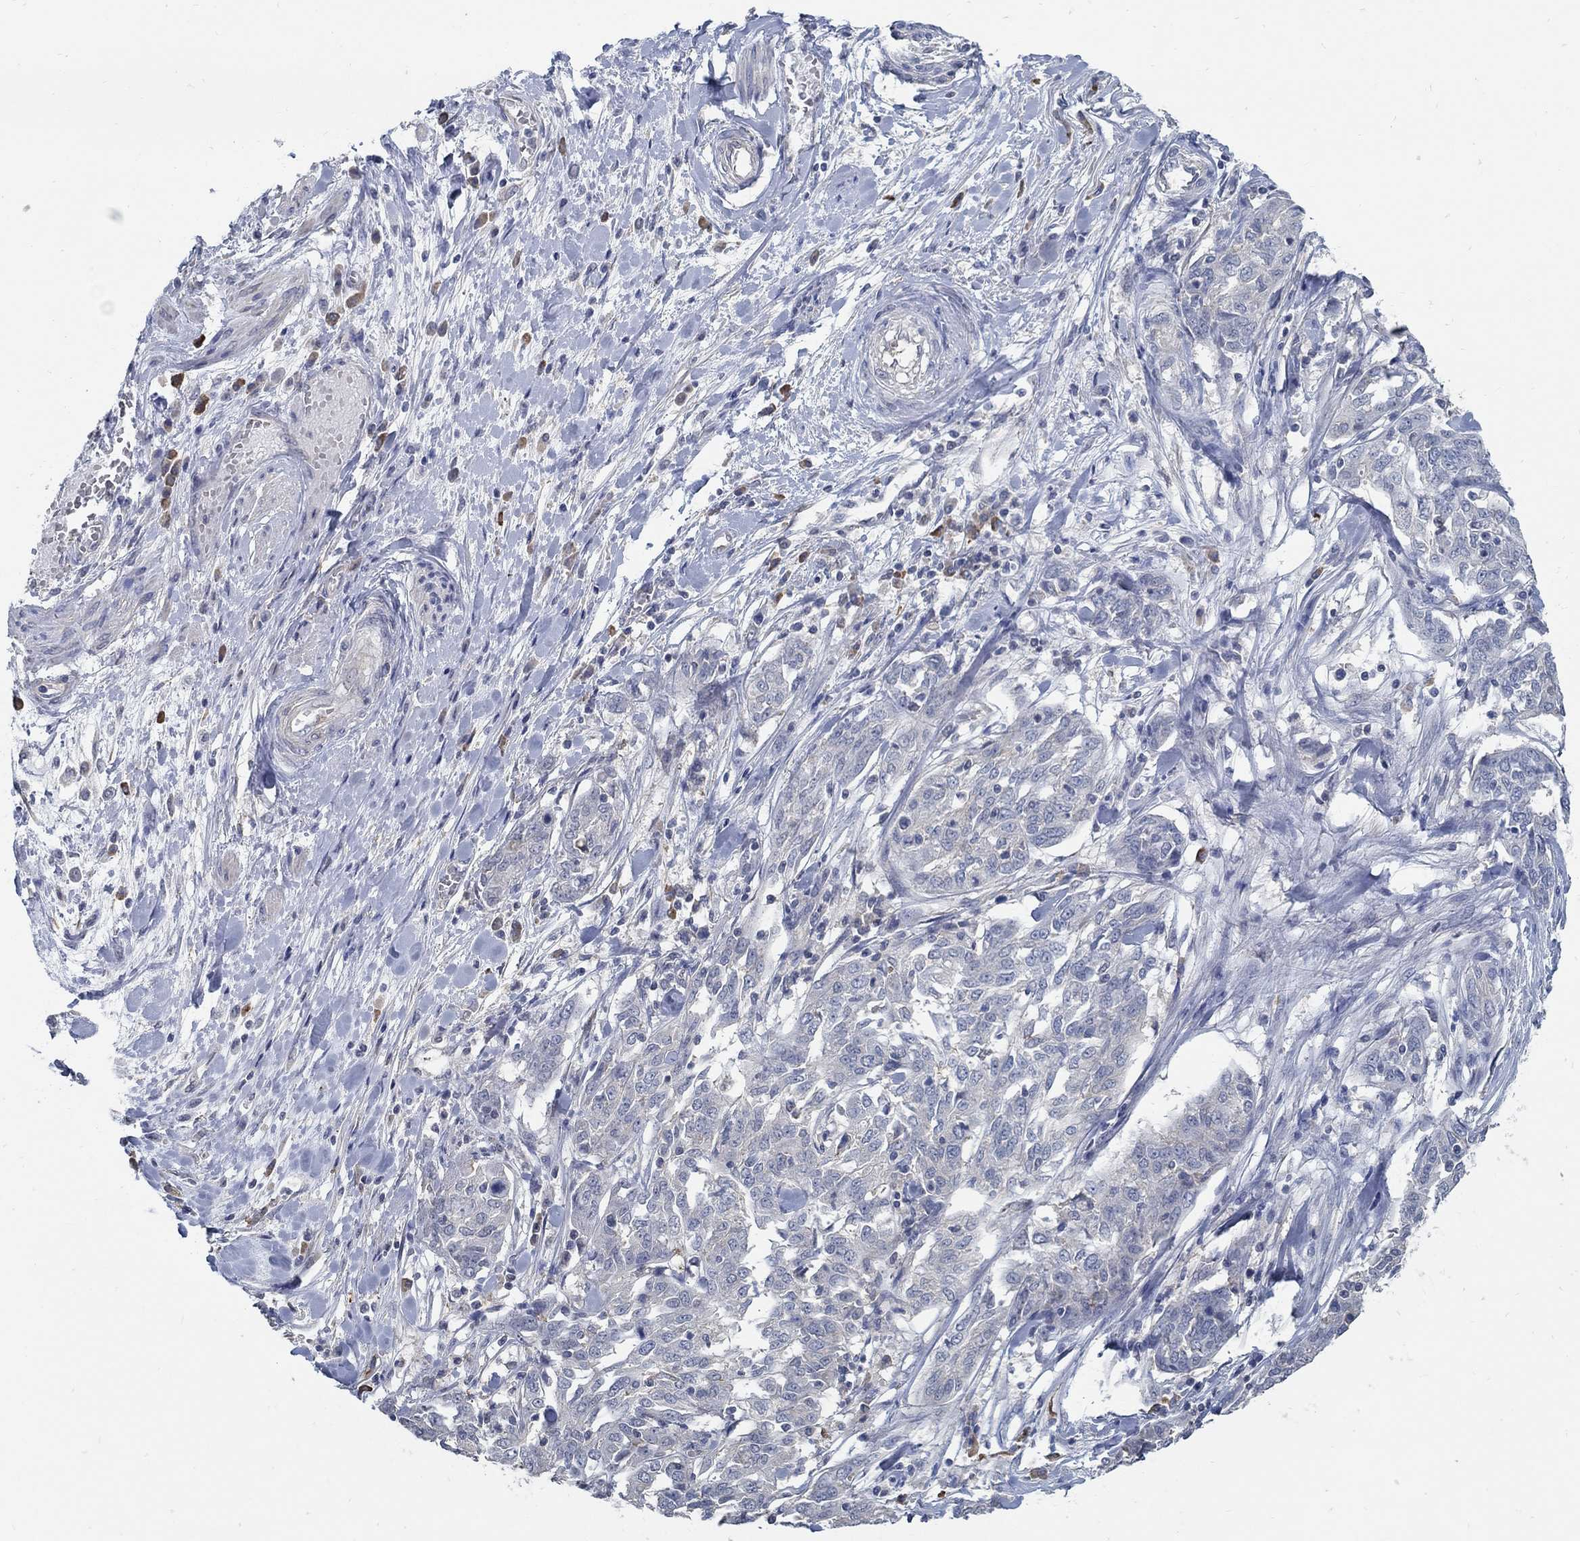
{"staining": {"intensity": "negative", "quantity": "none", "location": "none"}, "tissue": "ovarian cancer", "cell_type": "Tumor cells", "image_type": "cancer", "snomed": [{"axis": "morphology", "description": "Cystadenocarcinoma, serous, NOS"}, {"axis": "topography", "description": "Ovary"}], "caption": "IHC histopathology image of human ovarian cancer stained for a protein (brown), which displays no positivity in tumor cells.", "gene": "PCDH11X", "patient": {"sex": "female", "age": 67}}